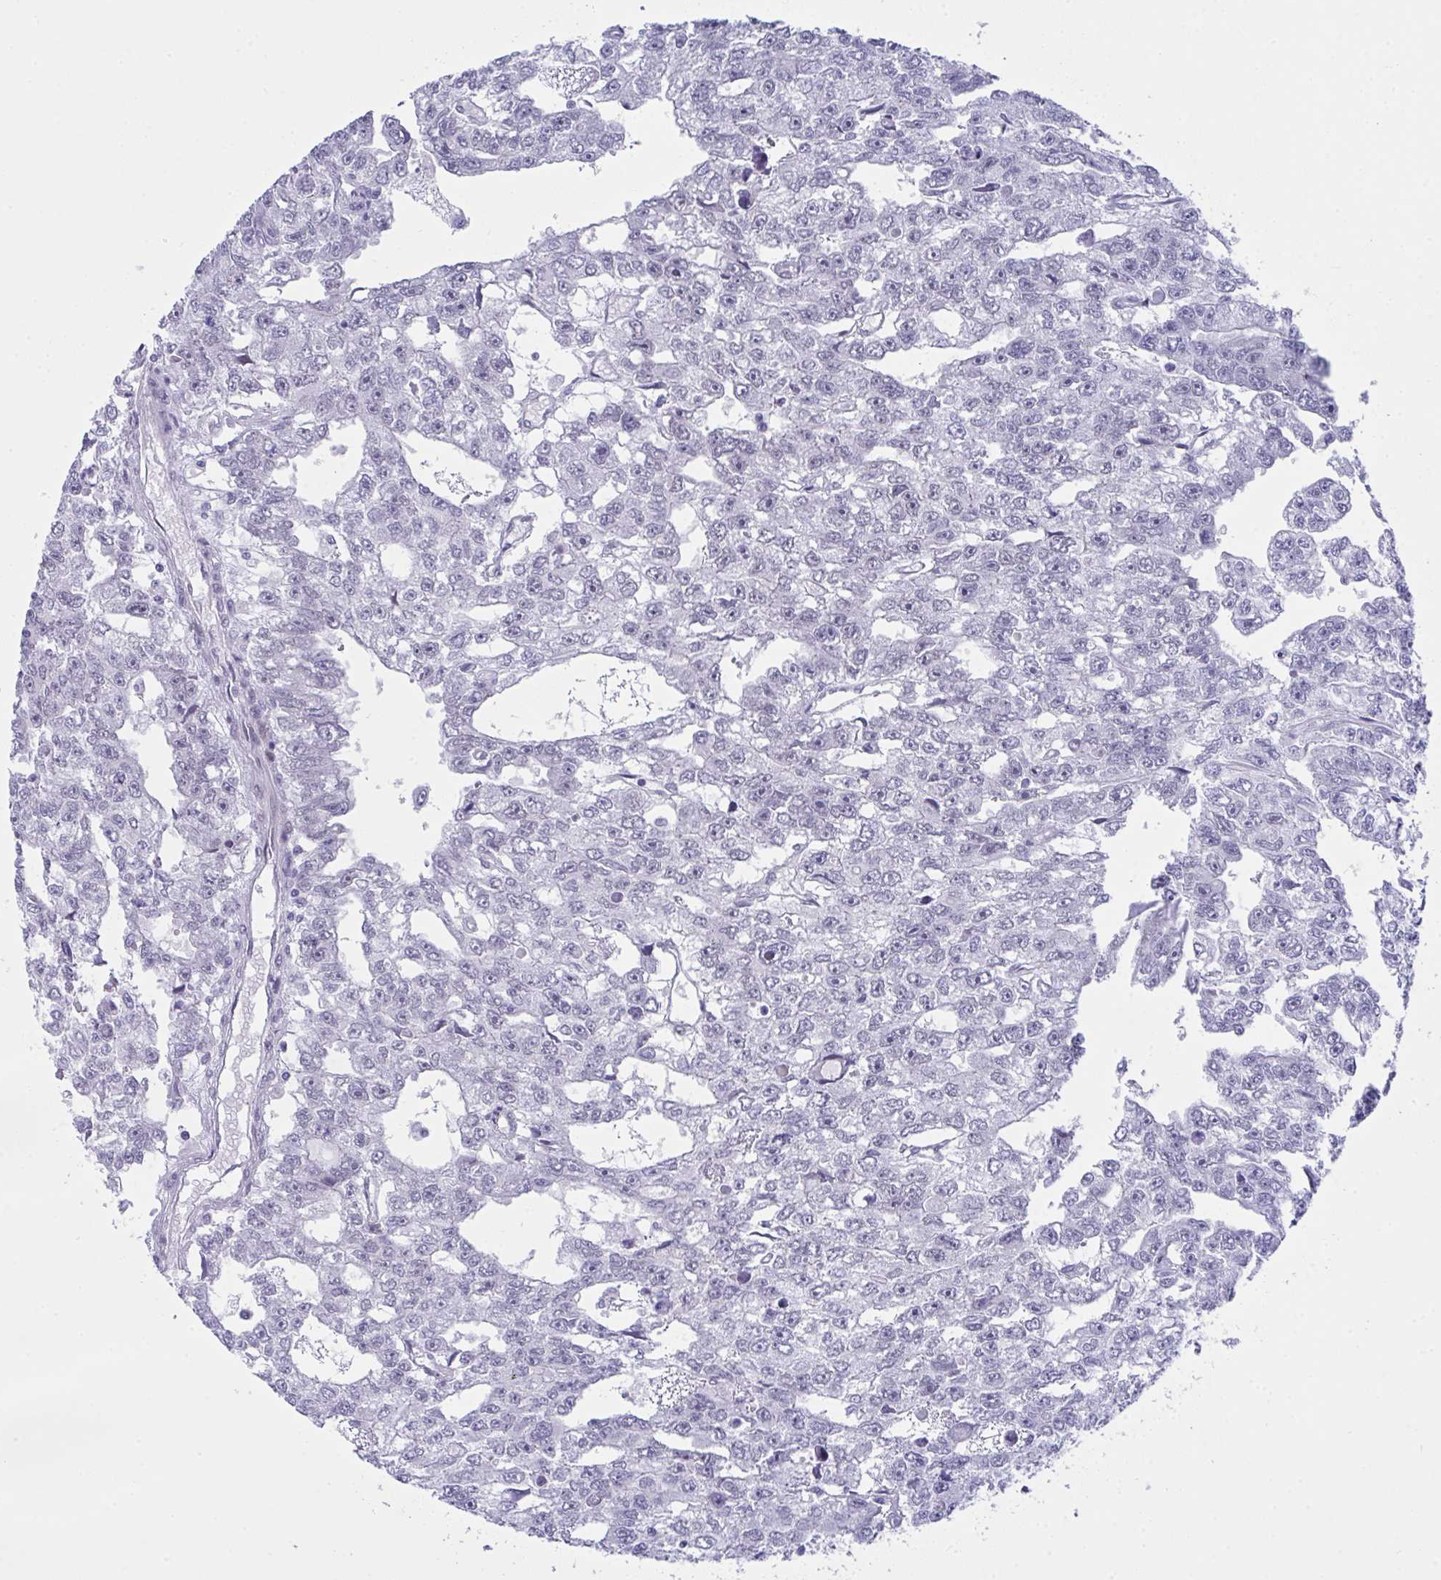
{"staining": {"intensity": "negative", "quantity": "none", "location": "none"}, "tissue": "testis cancer", "cell_type": "Tumor cells", "image_type": "cancer", "snomed": [{"axis": "morphology", "description": "Carcinoma, Embryonal, NOS"}, {"axis": "topography", "description": "Testis"}], "caption": "An image of testis cancer stained for a protein shows no brown staining in tumor cells.", "gene": "FBXL22", "patient": {"sex": "male", "age": 20}}